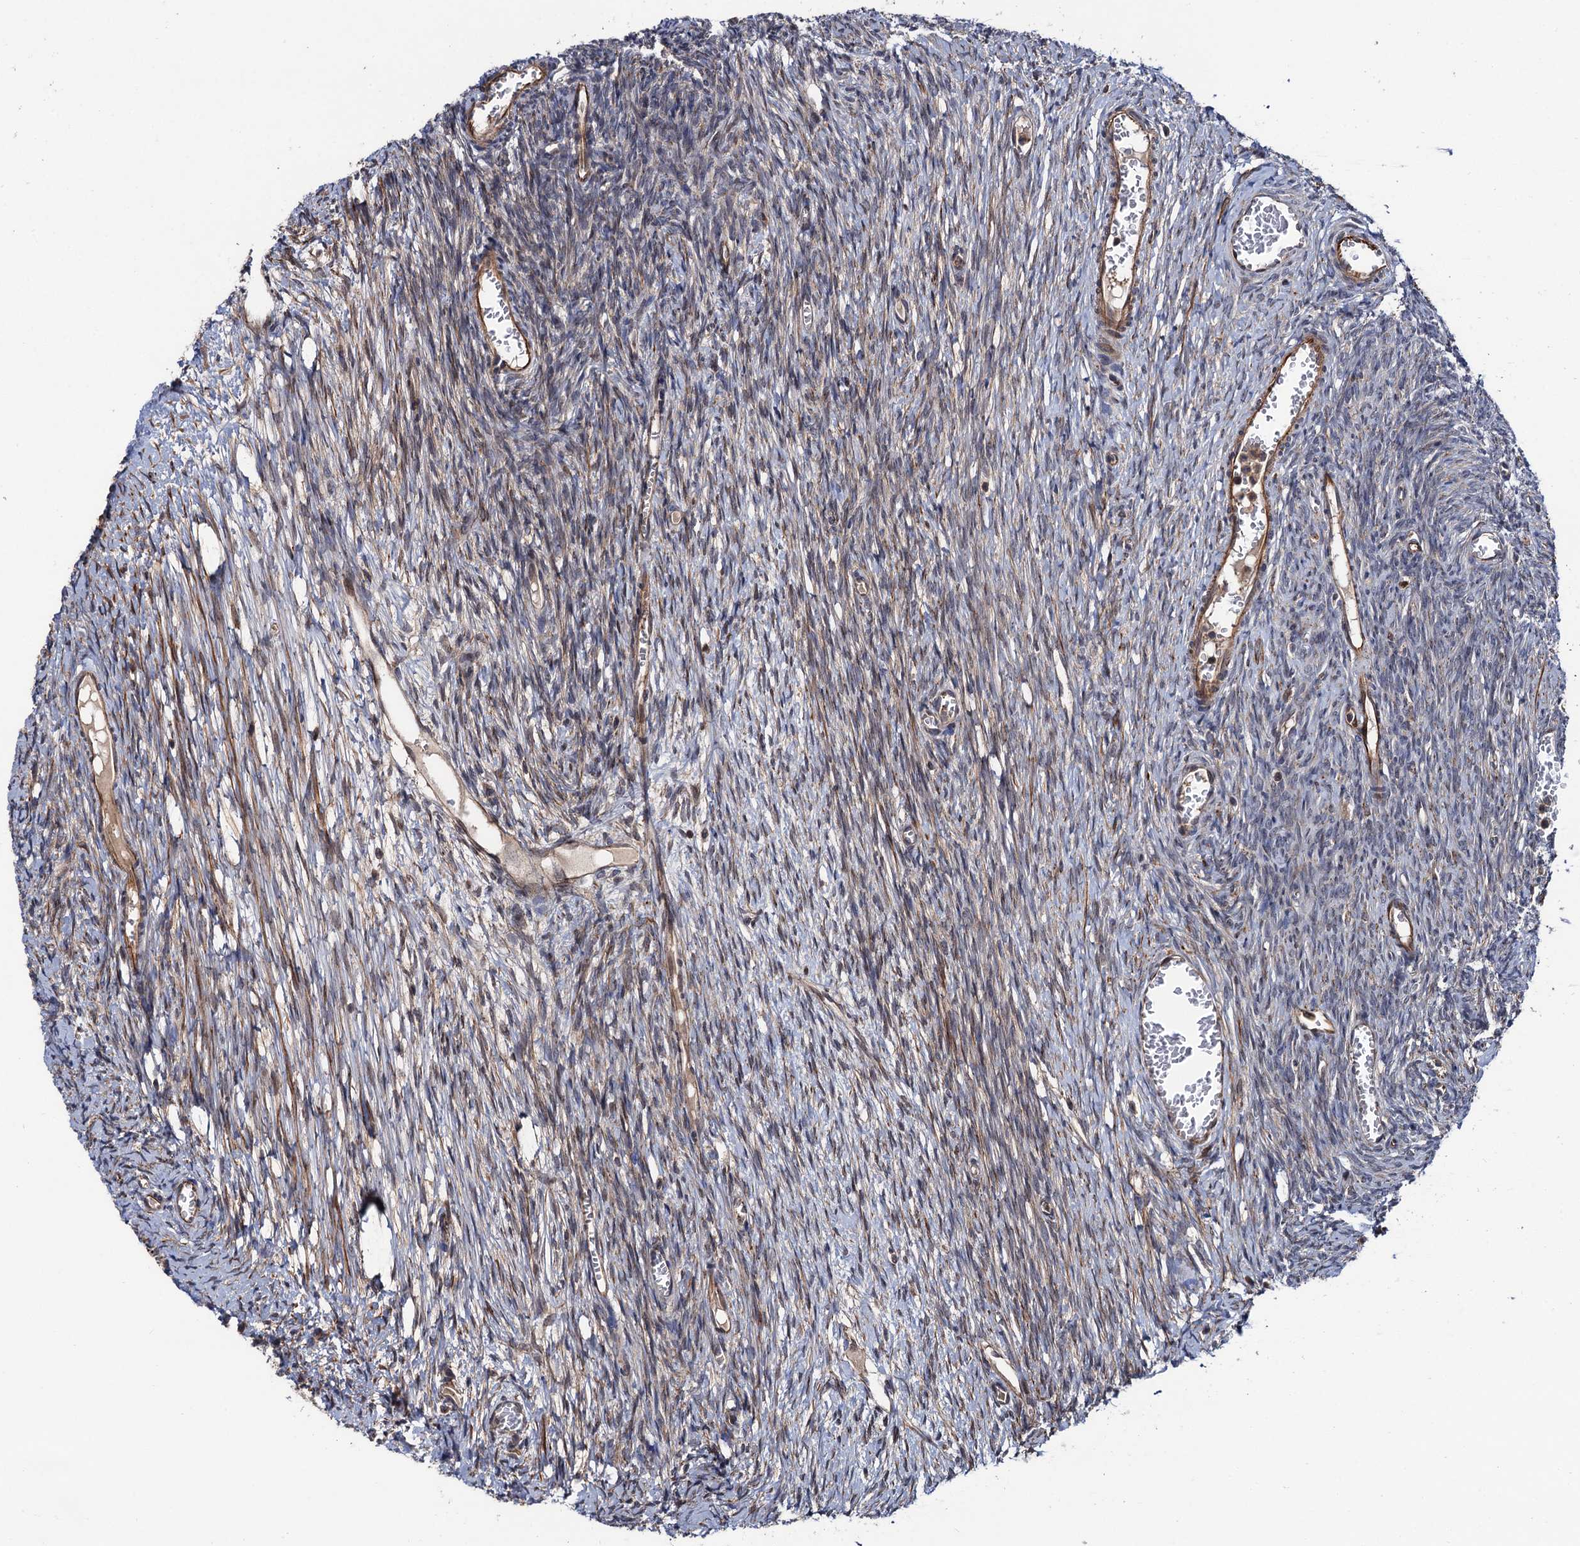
{"staining": {"intensity": "moderate", "quantity": ">75%", "location": "cytoplasmic/membranous"}, "tissue": "ovary", "cell_type": "Follicle cells", "image_type": "normal", "snomed": [{"axis": "morphology", "description": "Normal tissue, NOS"}, {"axis": "topography", "description": "Ovary"}], "caption": "Protein analysis of benign ovary reveals moderate cytoplasmic/membranous positivity in about >75% of follicle cells.", "gene": "FSIP1", "patient": {"sex": "female", "age": 44}}